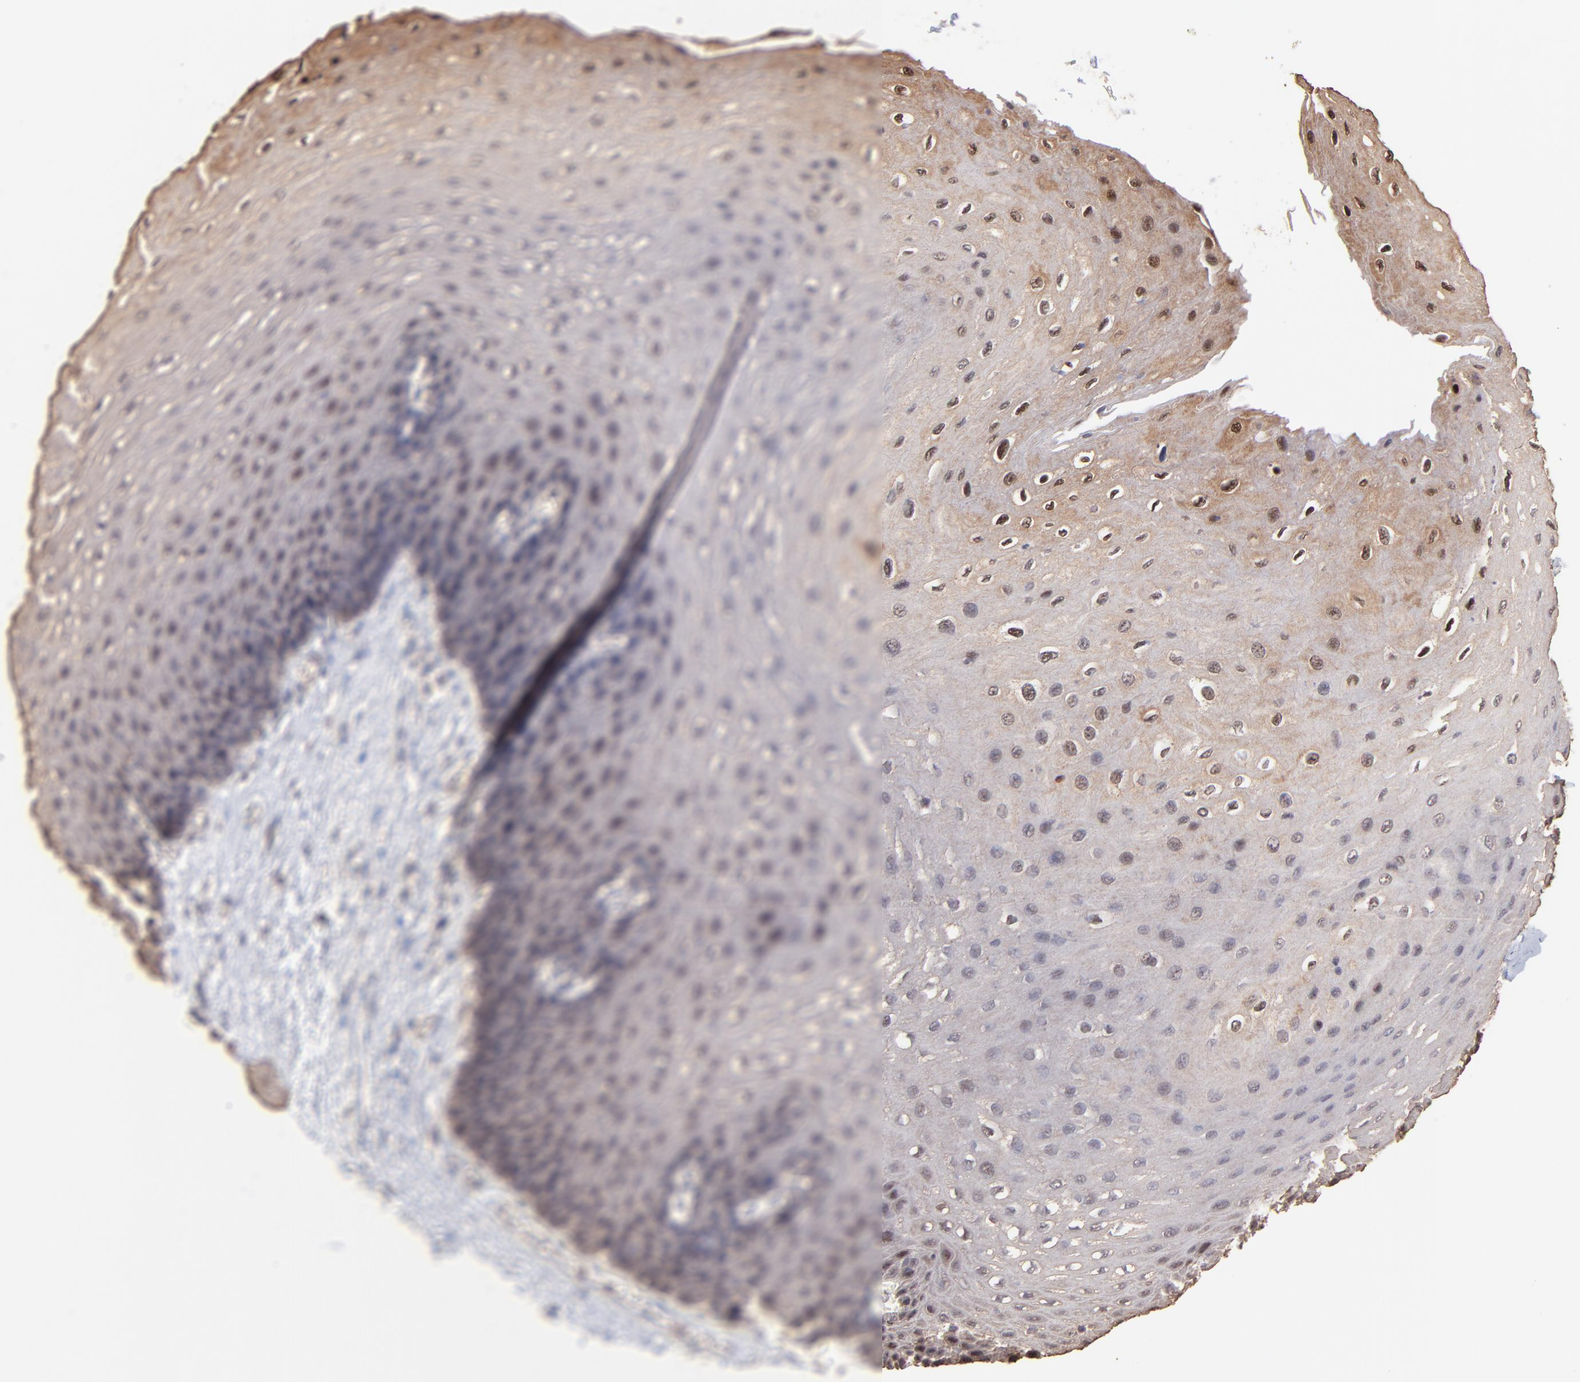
{"staining": {"intensity": "moderate", "quantity": ">75%", "location": "cytoplasmic/membranous,nuclear"}, "tissue": "esophagus", "cell_type": "Squamous epithelial cells", "image_type": "normal", "snomed": [{"axis": "morphology", "description": "Normal tissue, NOS"}, {"axis": "topography", "description": "Esophagus"}], "caption": "An IHC micrograph of normal tissue is shown. Protein staining in brown labels moderate cytoplasmic/membranous,nuclear positivity in esophagus within squamous epithelial cells.", "gene": "PSMA6", "patient": {"sex": "female", "age": 72}}